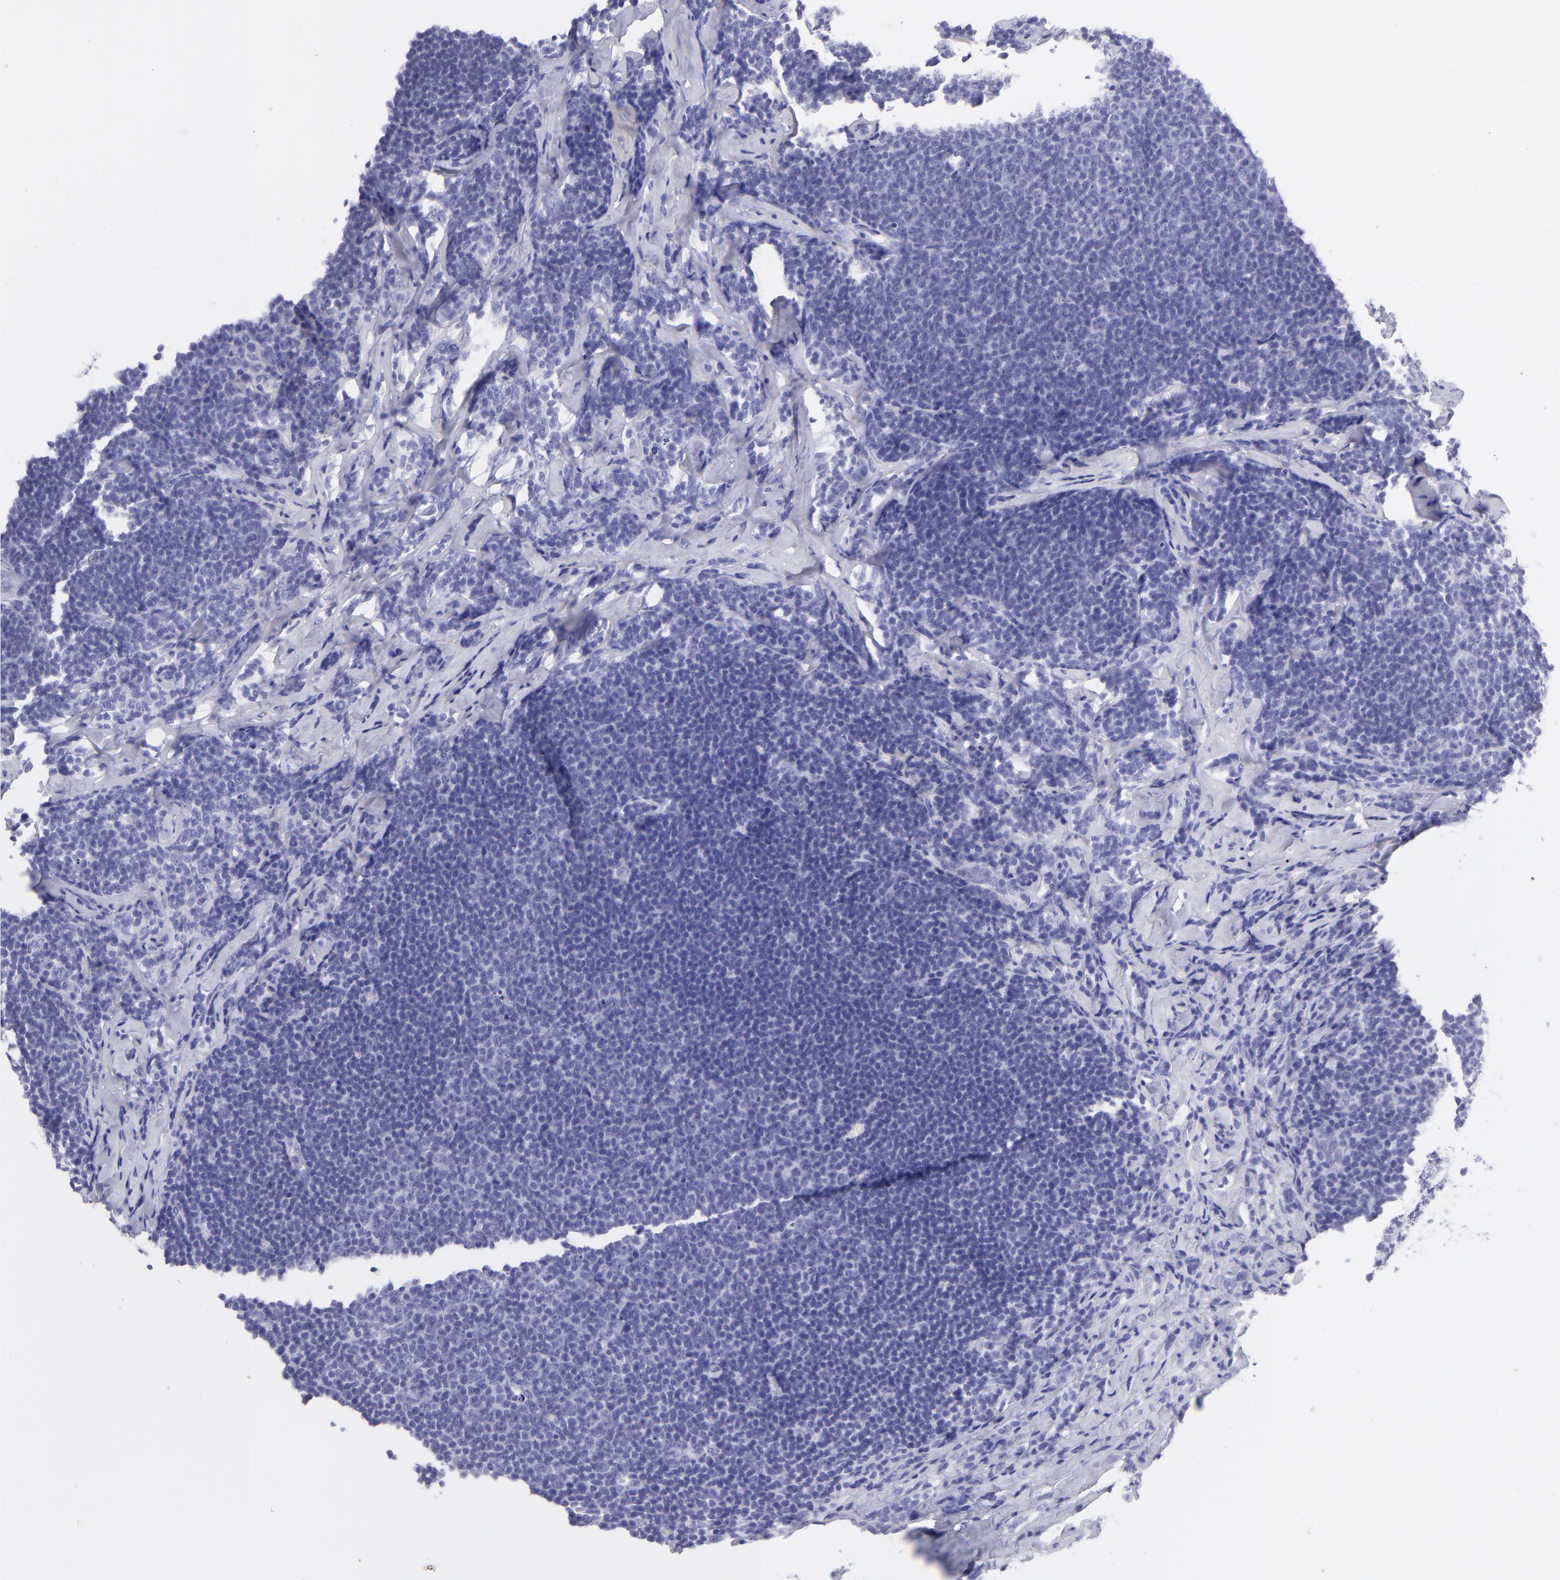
{"staining": {"intensity": "negative", "quantity": "none", "location": "none"}, "tissue": "lymphoma", "cell_type": "Tumor cells", "image_type": "cancer", "snomed": [{"axis": "morphology", "description": "Malignant lymphoma, non-Hodgkin's type, Low grade"}, {"axis": "topography", "description": "Lymph node"}], "caption": "This histopathology image is of malignant lymphoma, non-Hodgkin's type (low-grade) stained with immunohistochemistry to label a protein in brown with the nuclei are counter-stained blue. There is no expression in tumor cells.", "gene": "PIP", "patient": {"sex": "male", "age": 74}}